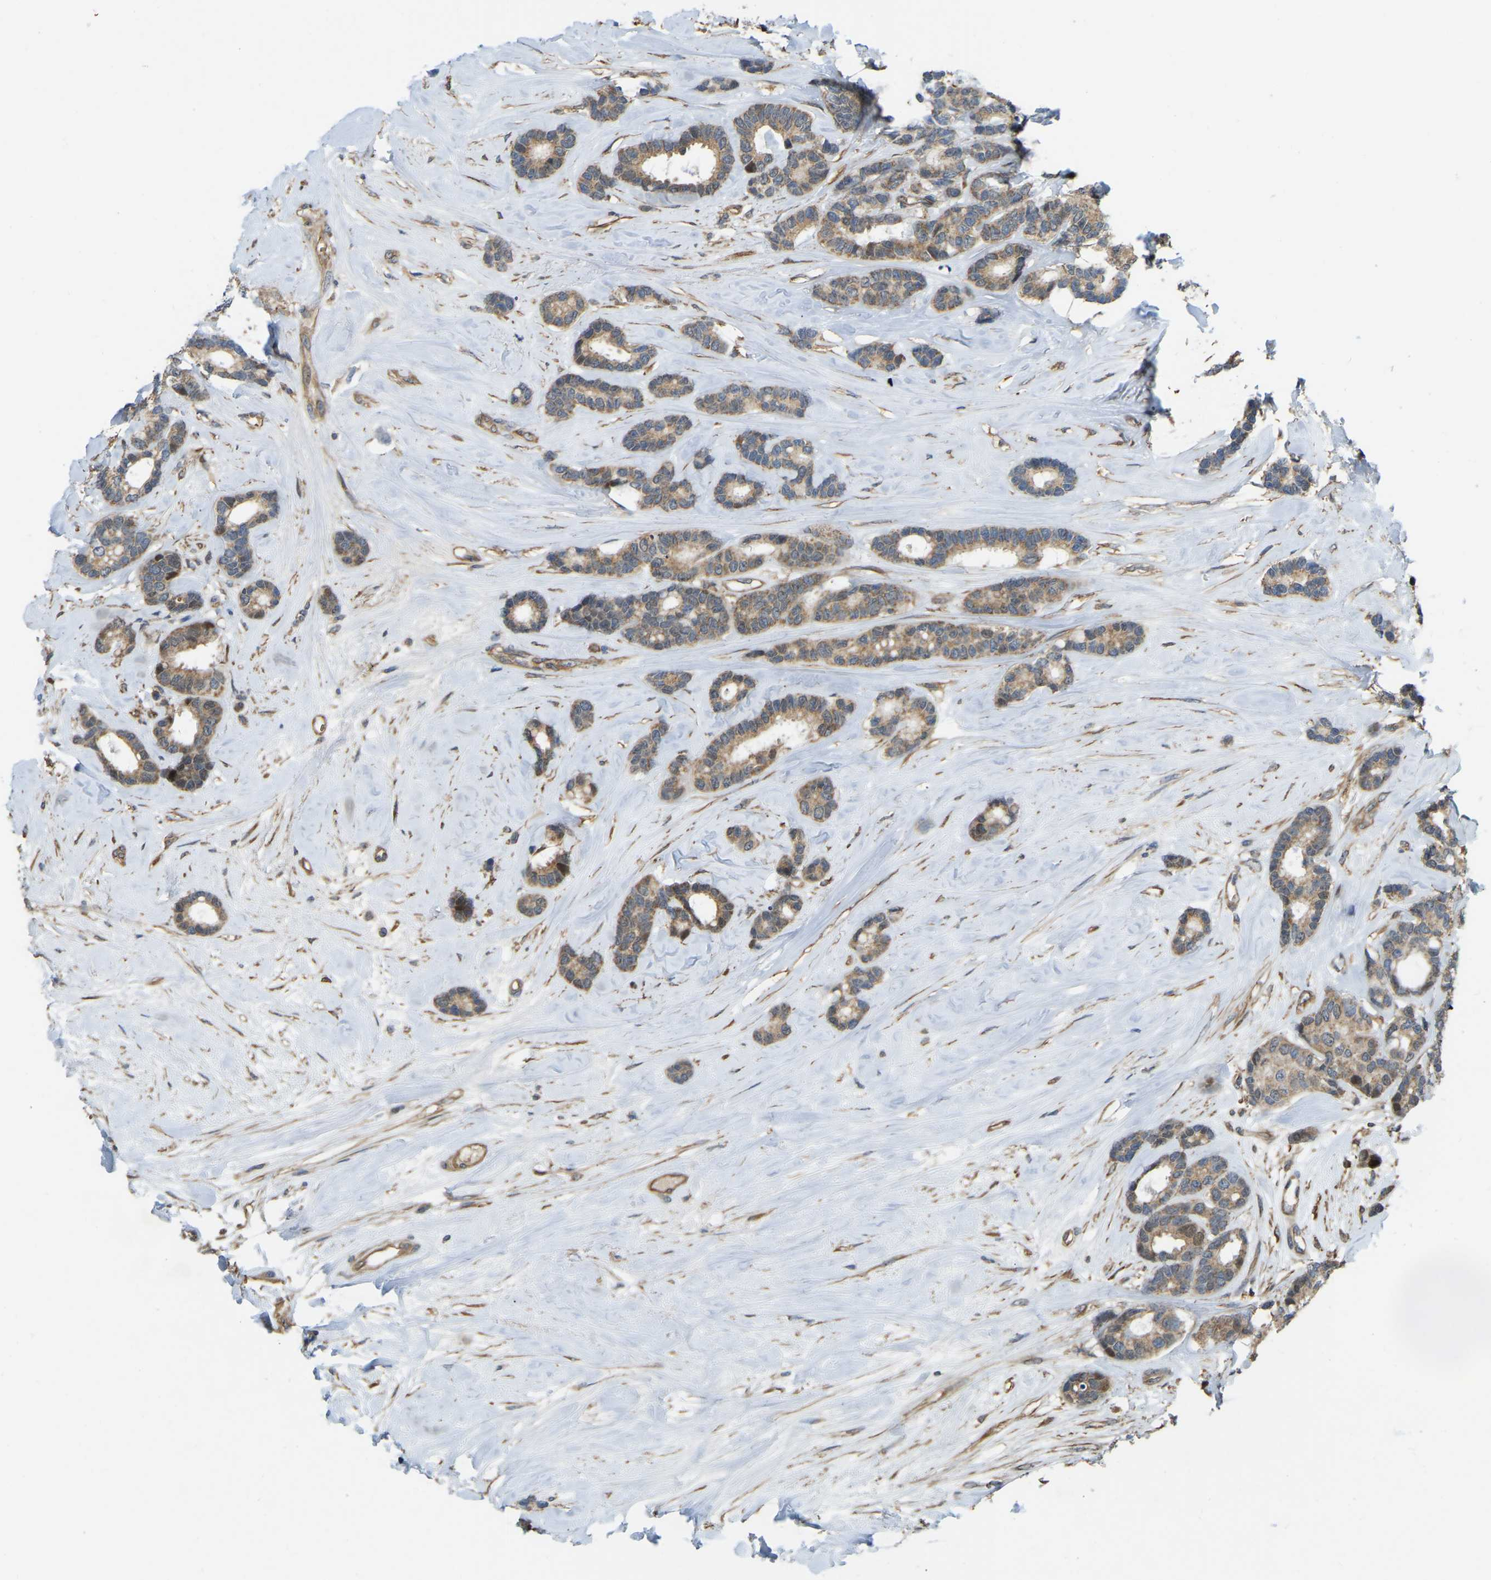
{"staining": {"intensity": "moderate", "quantity": ">75%", "location": "cytoplasmic/membranous"}, "tissue": "breast cancer", "cell_type": "Tumor cells", "image_type": "cancer", "snomed": [{"axis": "morphology", "description": "Duct carcinoma"}, {"axis": "topography", "description": "Breast"}], "caption": "Brown immunohistochemical staining in human breast cancer (infiltrating ductal carcinoma) shows moderate cytoplasmic/membranous expression in about >75% of tumor cells.", "gene": "C21orf91", "patient": {"sex": "female", "age": 87}}